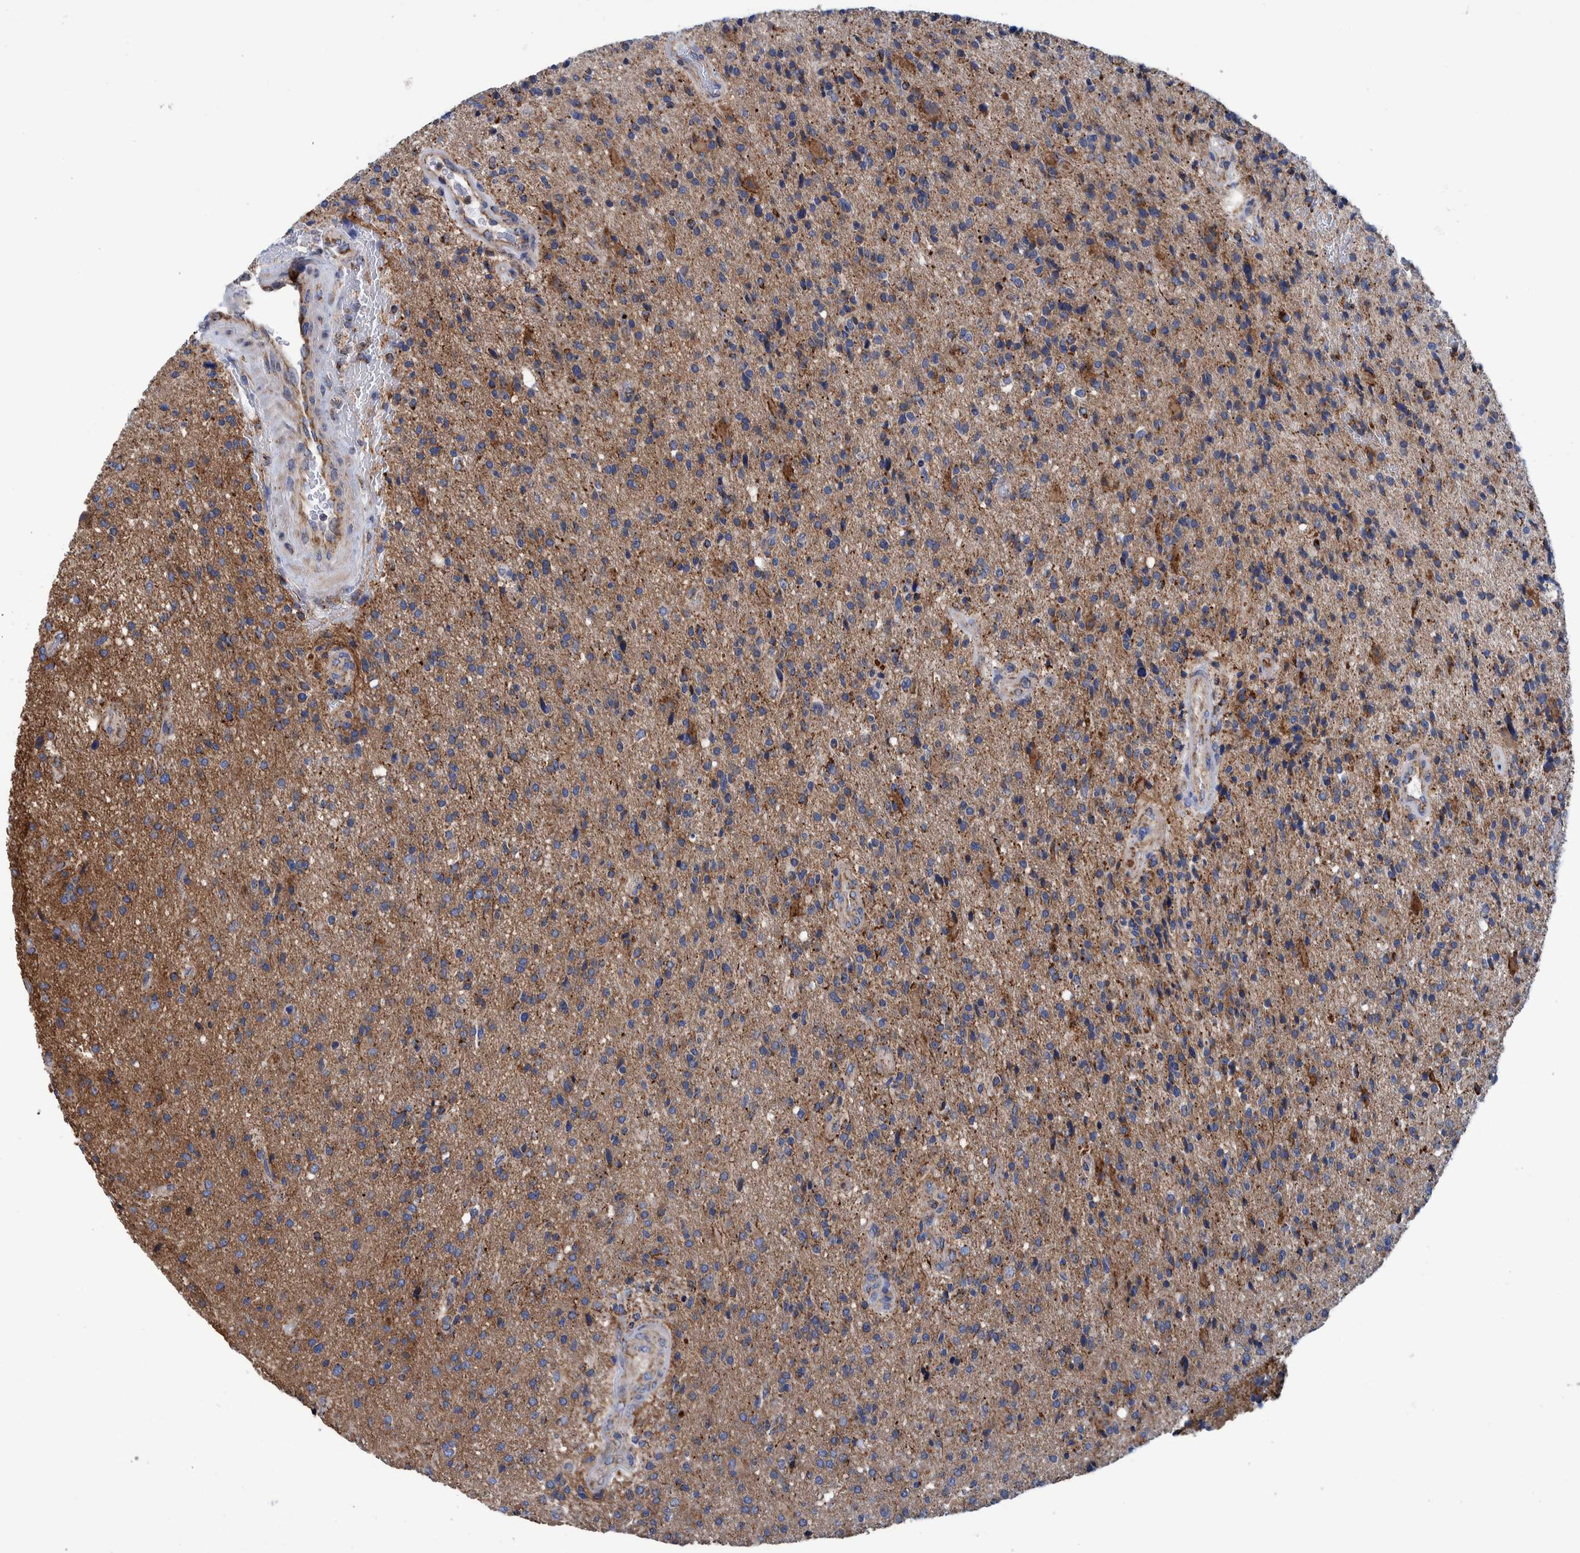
{"staining": {"intensity": "moderate", "quantity": "25%-75%", "location": "cytoplasmic/membranous"}, "tissue": "glioma", "cell_type": "Tumor cells", "image_type": "cancer", "snomed": [{"axis": "morphology", "description": "Glioma, malignant, High grade"}, {"axis": "topography", "description": "Brain"}], "caption": "The histopathology image displays immunohistochemical staining of glioma. There is moderate cytoplasmic/membranous staining is present in approximately 25%-75% of tumor cells.", "gene": "BZW2", "patient": {"sex": "male", "age": 72}}